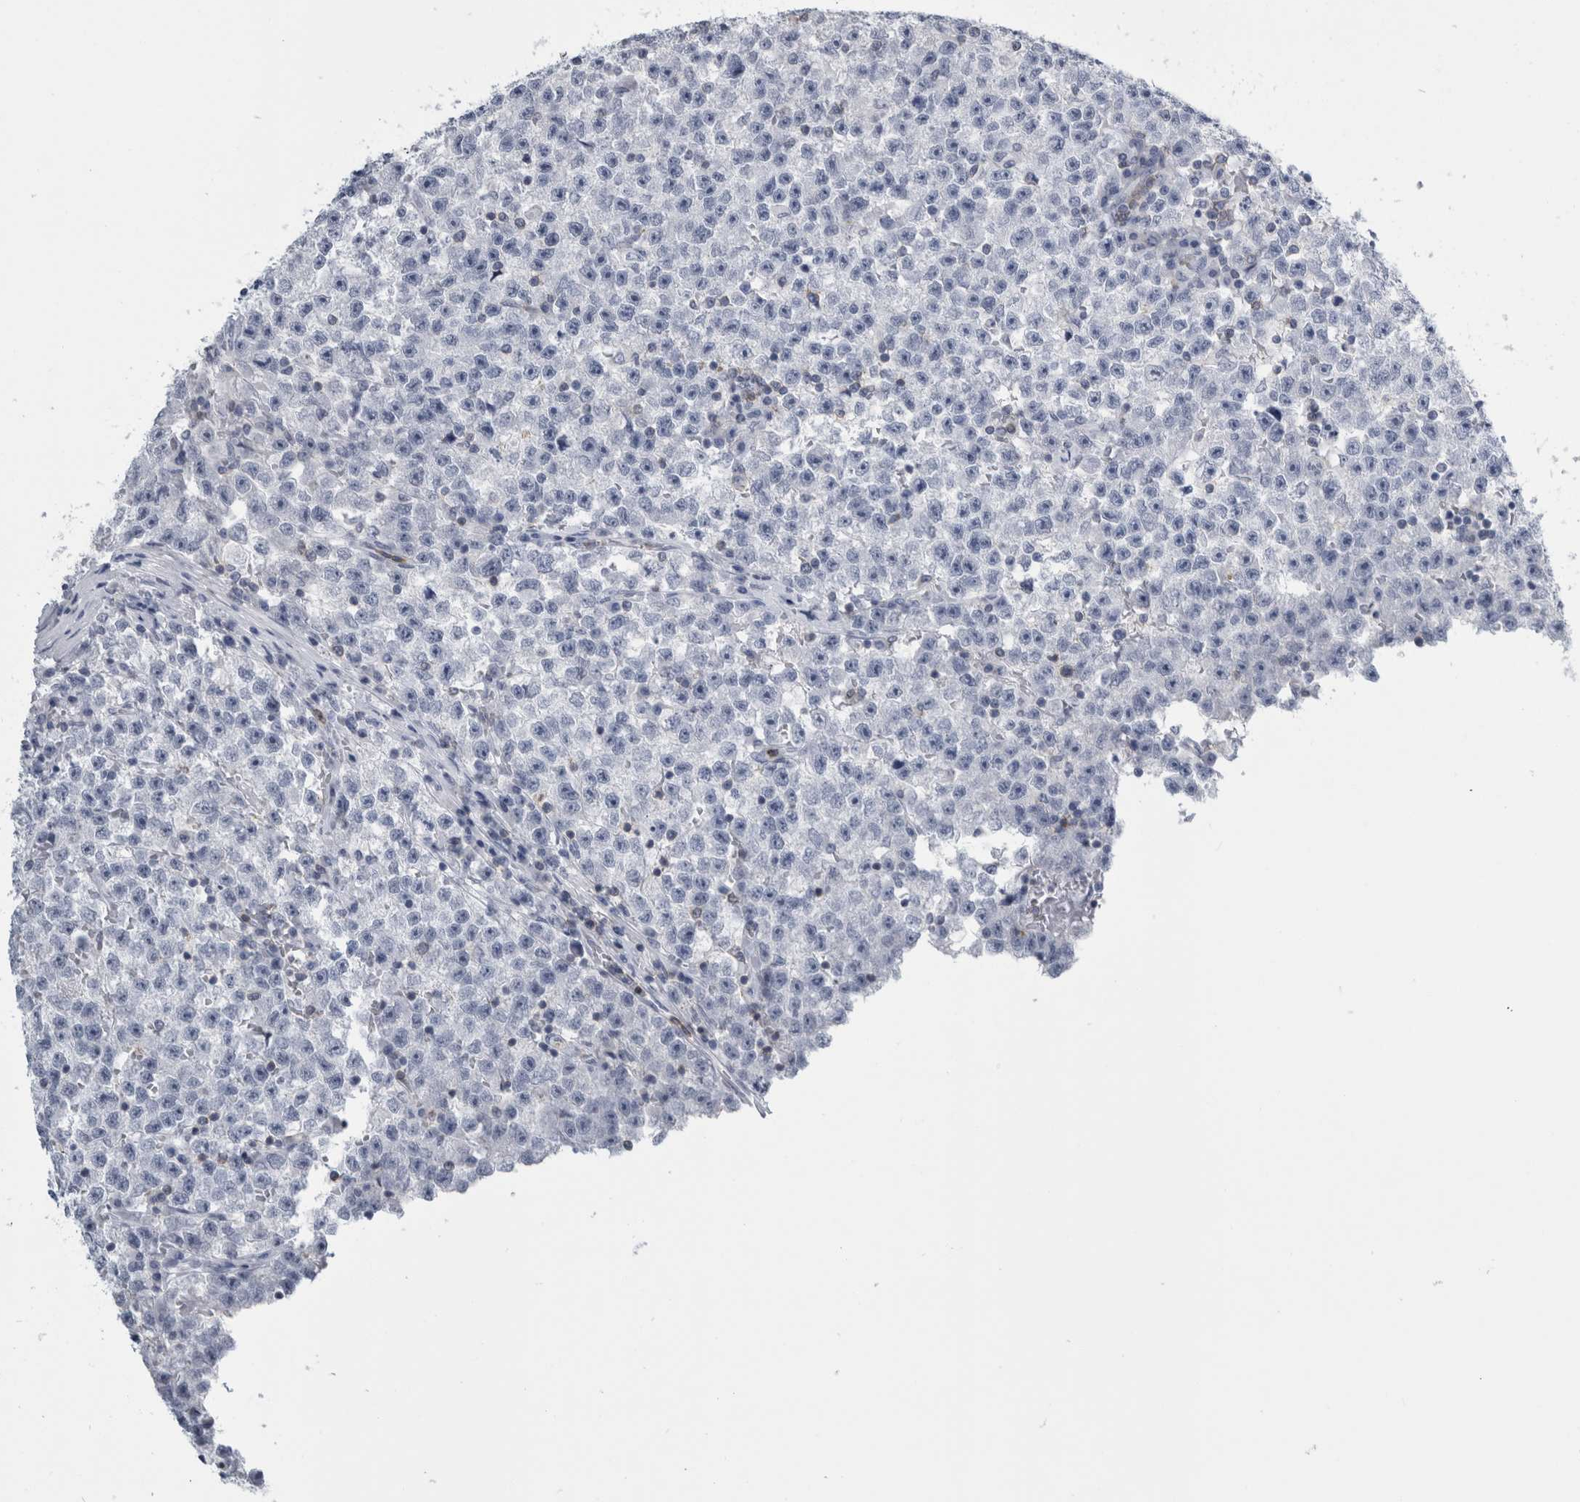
{"staining": {"intensity": "negative", "quantity": "none", "location": "none"}, "tissue": "testis cancer", "cell_type": "Tumor cells", "image_type": "cancer", "snomed": [{"axis": "morphology", "description": "Seminoma, NOS"}, {"axis": "topography", "description": "Testis"}], "caption": "This is a image of immunohistochemistry (IHC) staining of testis cancer, which shows no staining in tumor cells.", "gene": "ANKFY1", "patient": {"sex": "male", "age": 22}}